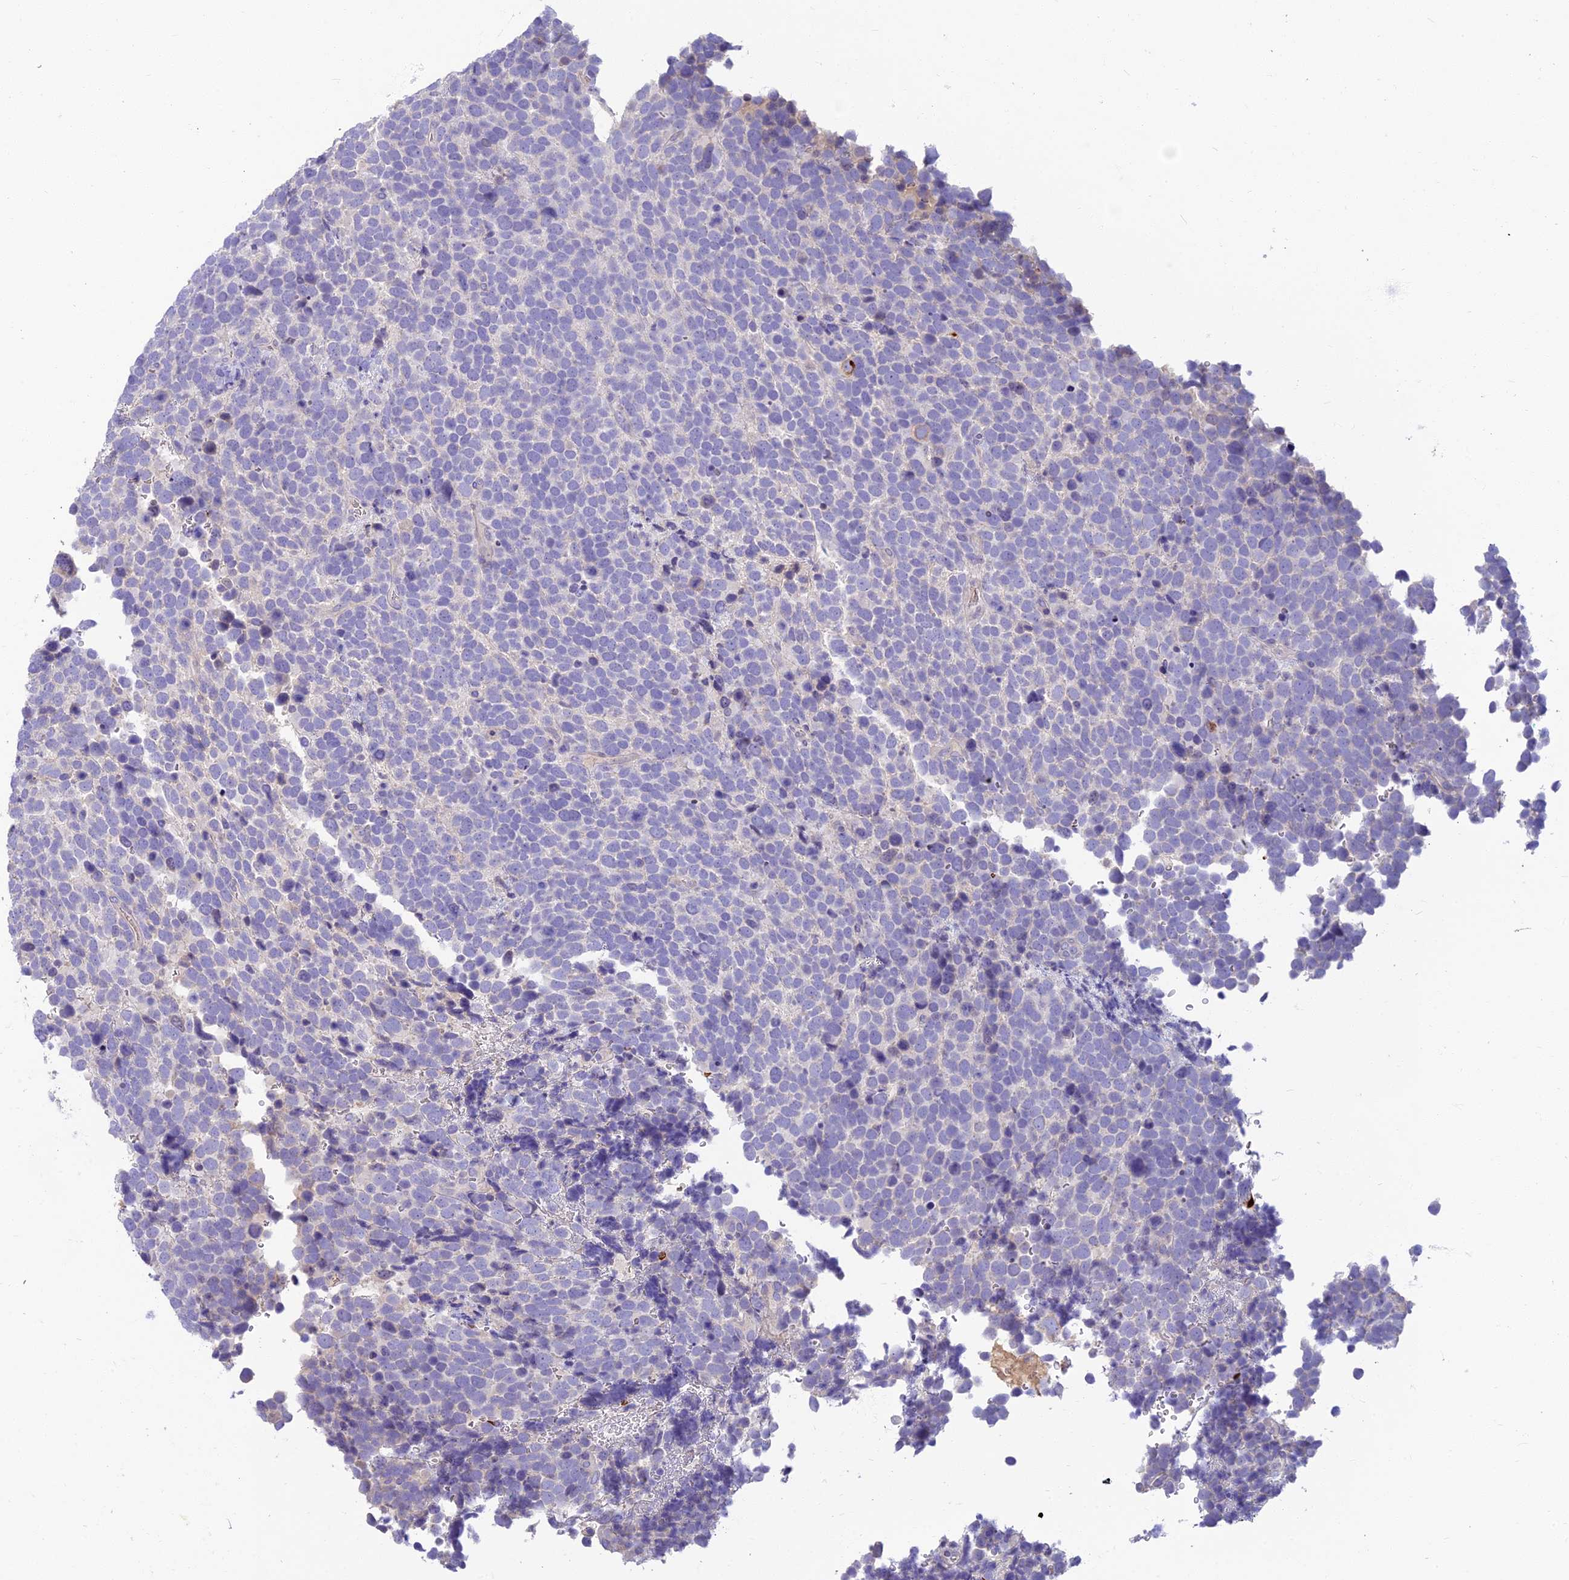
{"staining": {"intensity": "negative", "quantity": "none", "location": "none"}, "tissue": "urothelial cancer", "cell_type": "Tumor cells", "image_type": "cancer", "snomed": [{"axis": "morphology", "description": "Urothelial carcinoma, High grade"}, {"axis": "topography", "description": "Urinary bladder"}], "caption": "IHC image of human high-grade urothelial carcinoma stained for a protein (brown), which displays no staining in tumor cells.", "gene": "CLIP4", "patient": {"sex": "female", "age": 82}}